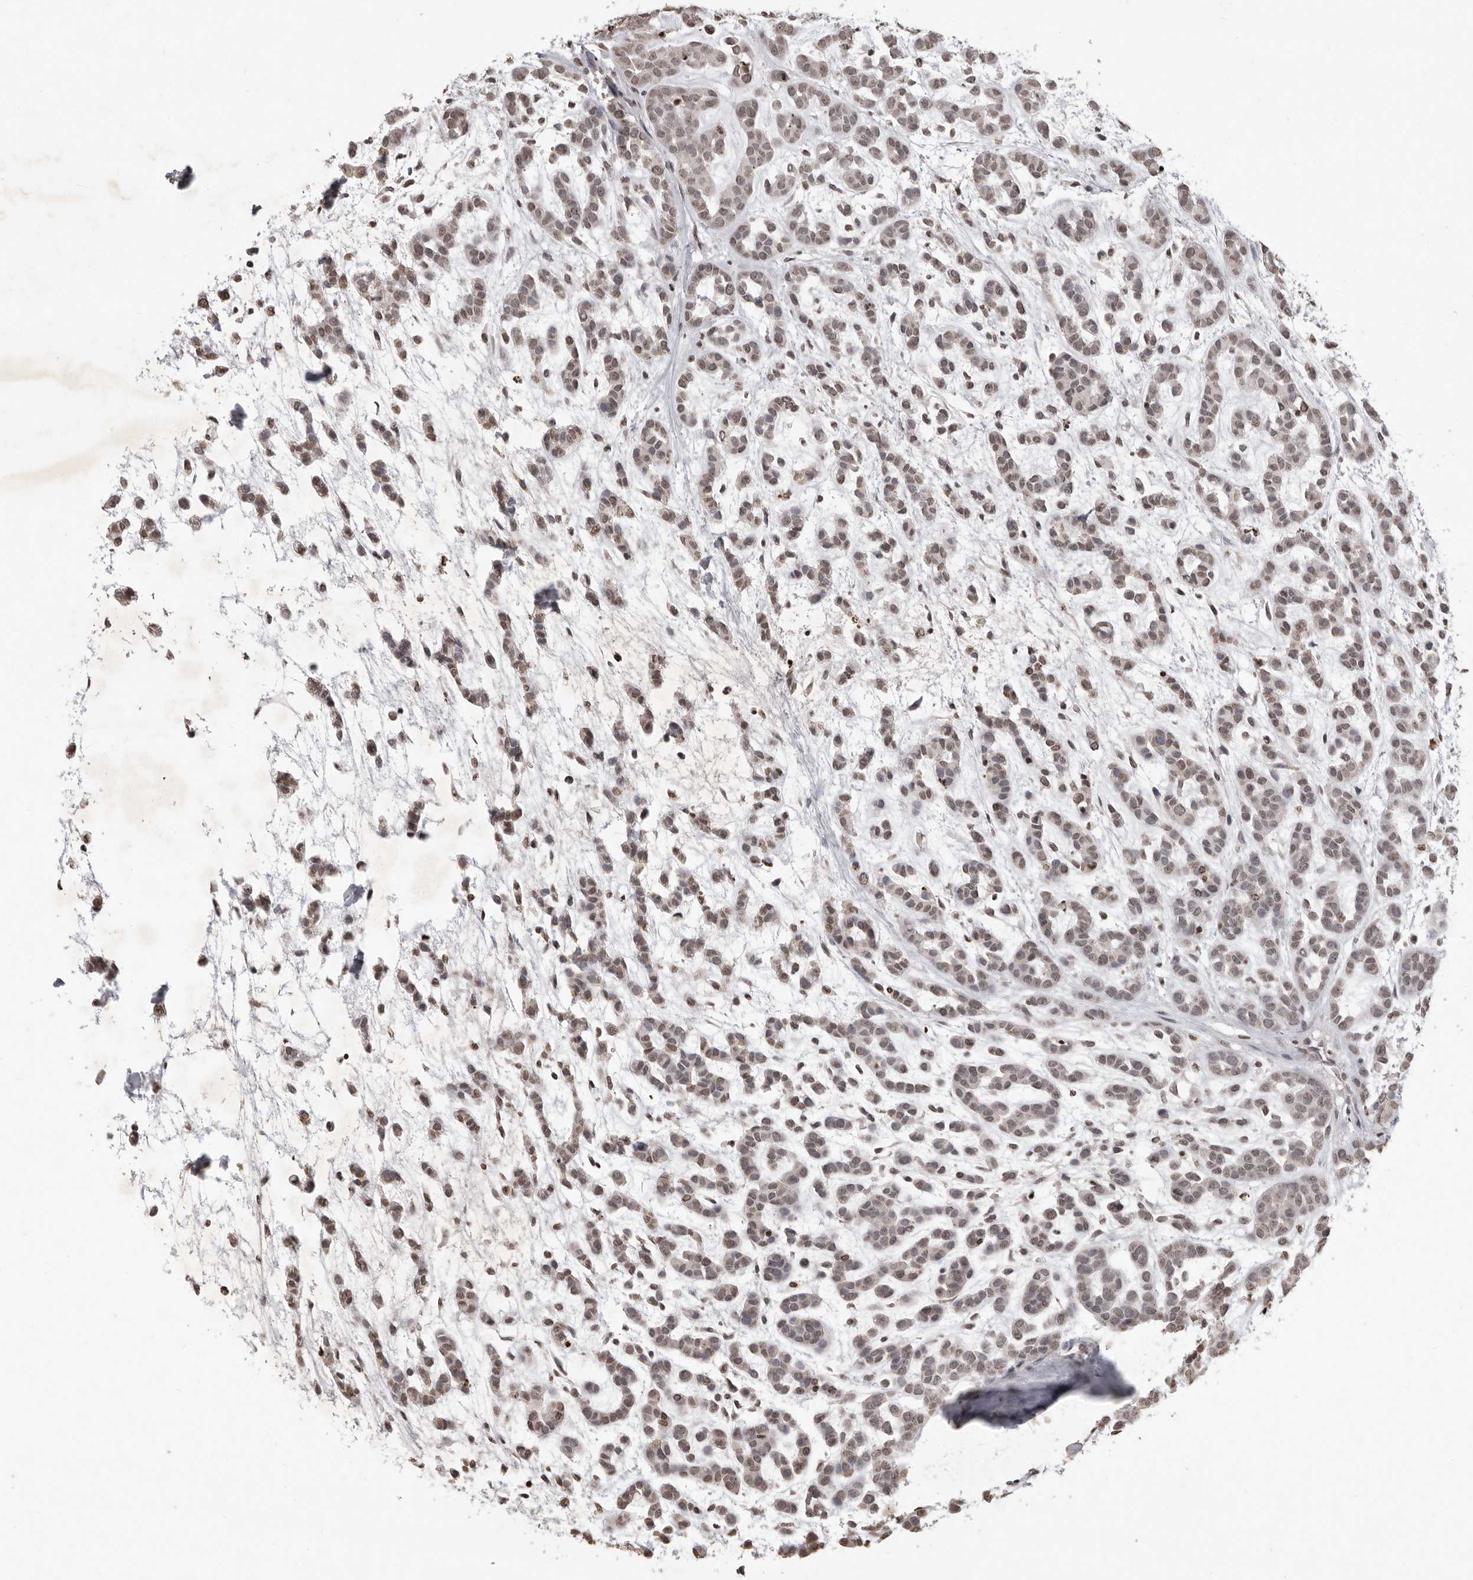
{"staining": {"intensity": "weak", "quantity": "25%-75%", "location": "nuclear"}, "tissue": "head and neck cancer", "cell_type": "Tumor cells", "image_type": "cancer", "snomed": [{"axis": "morphology", "description": "Adenocarcinoma, NOS"}, {"axis": "morphology", "description": "Adenoma, NOS"}, {"axis": "topography", "description": "Head-Neck"}], "caption": "The image reveals a brown stain indicating the presence of a protein in the nuclear of tumor cells in head and neck cancer. (DAB = brown stain, brightfield microscopy at high magnification).", "gene": "WDR45", "patient": {"sex": "female", "age": 55}}